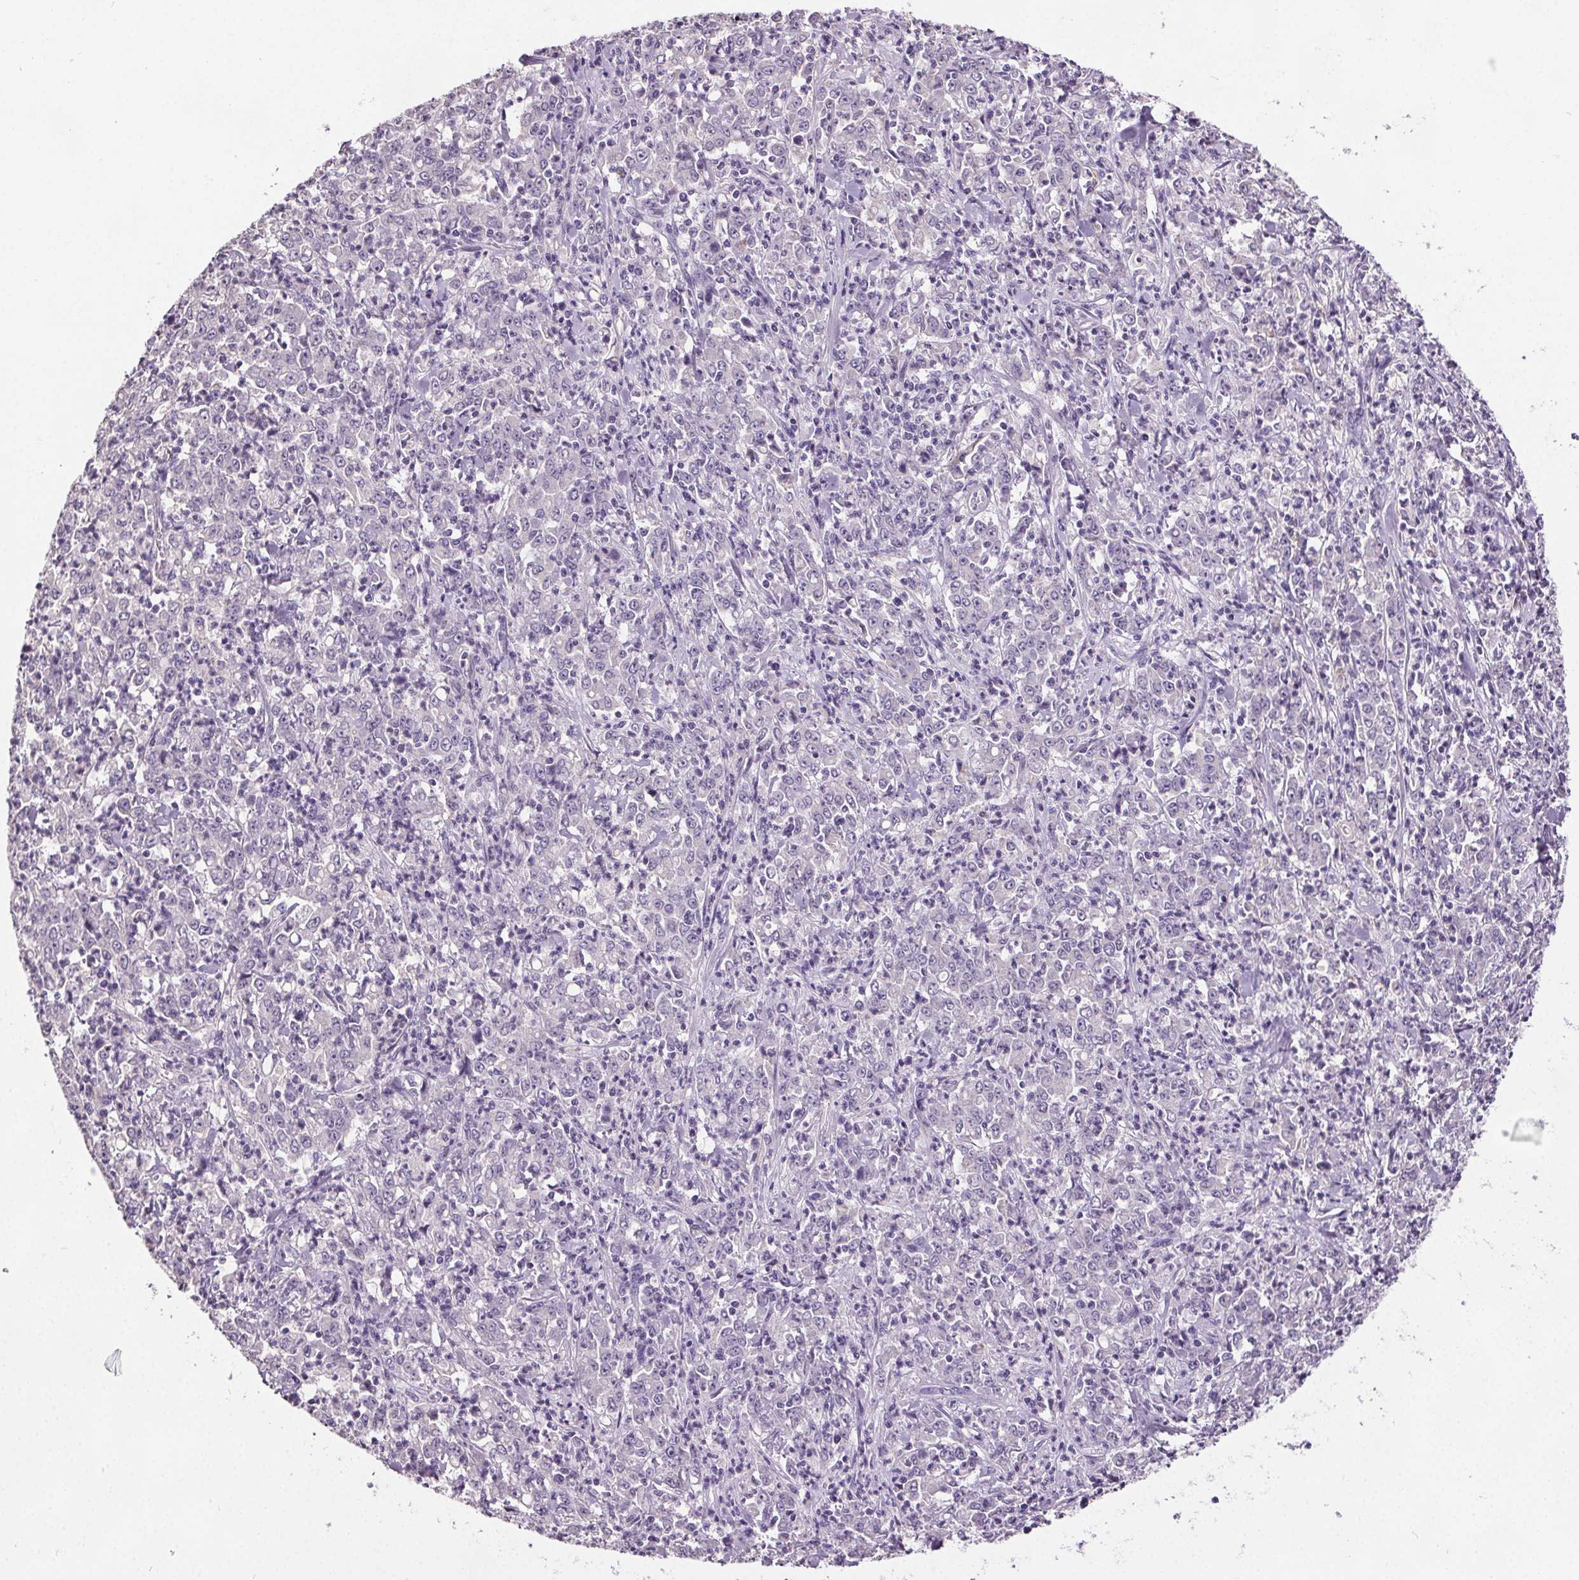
{"staining": {"intensity": "negative", "quantity": "none", "location": "none"}, "tissue": "stomach cancer", "cell_type": "Tumor cells", "image_type": "cancer", "snomed": [{"axis": "morphology", "description": "Adenocarcinoma, NOS"}, {"axis": "topography", "description": "Stomach, lower"}], "caption": "Tumor cells show no significant positivity in adenocarcinoma (stomach).", "gene": "GPIHBP1", "patient": {"sex": "female", "age": 71}}